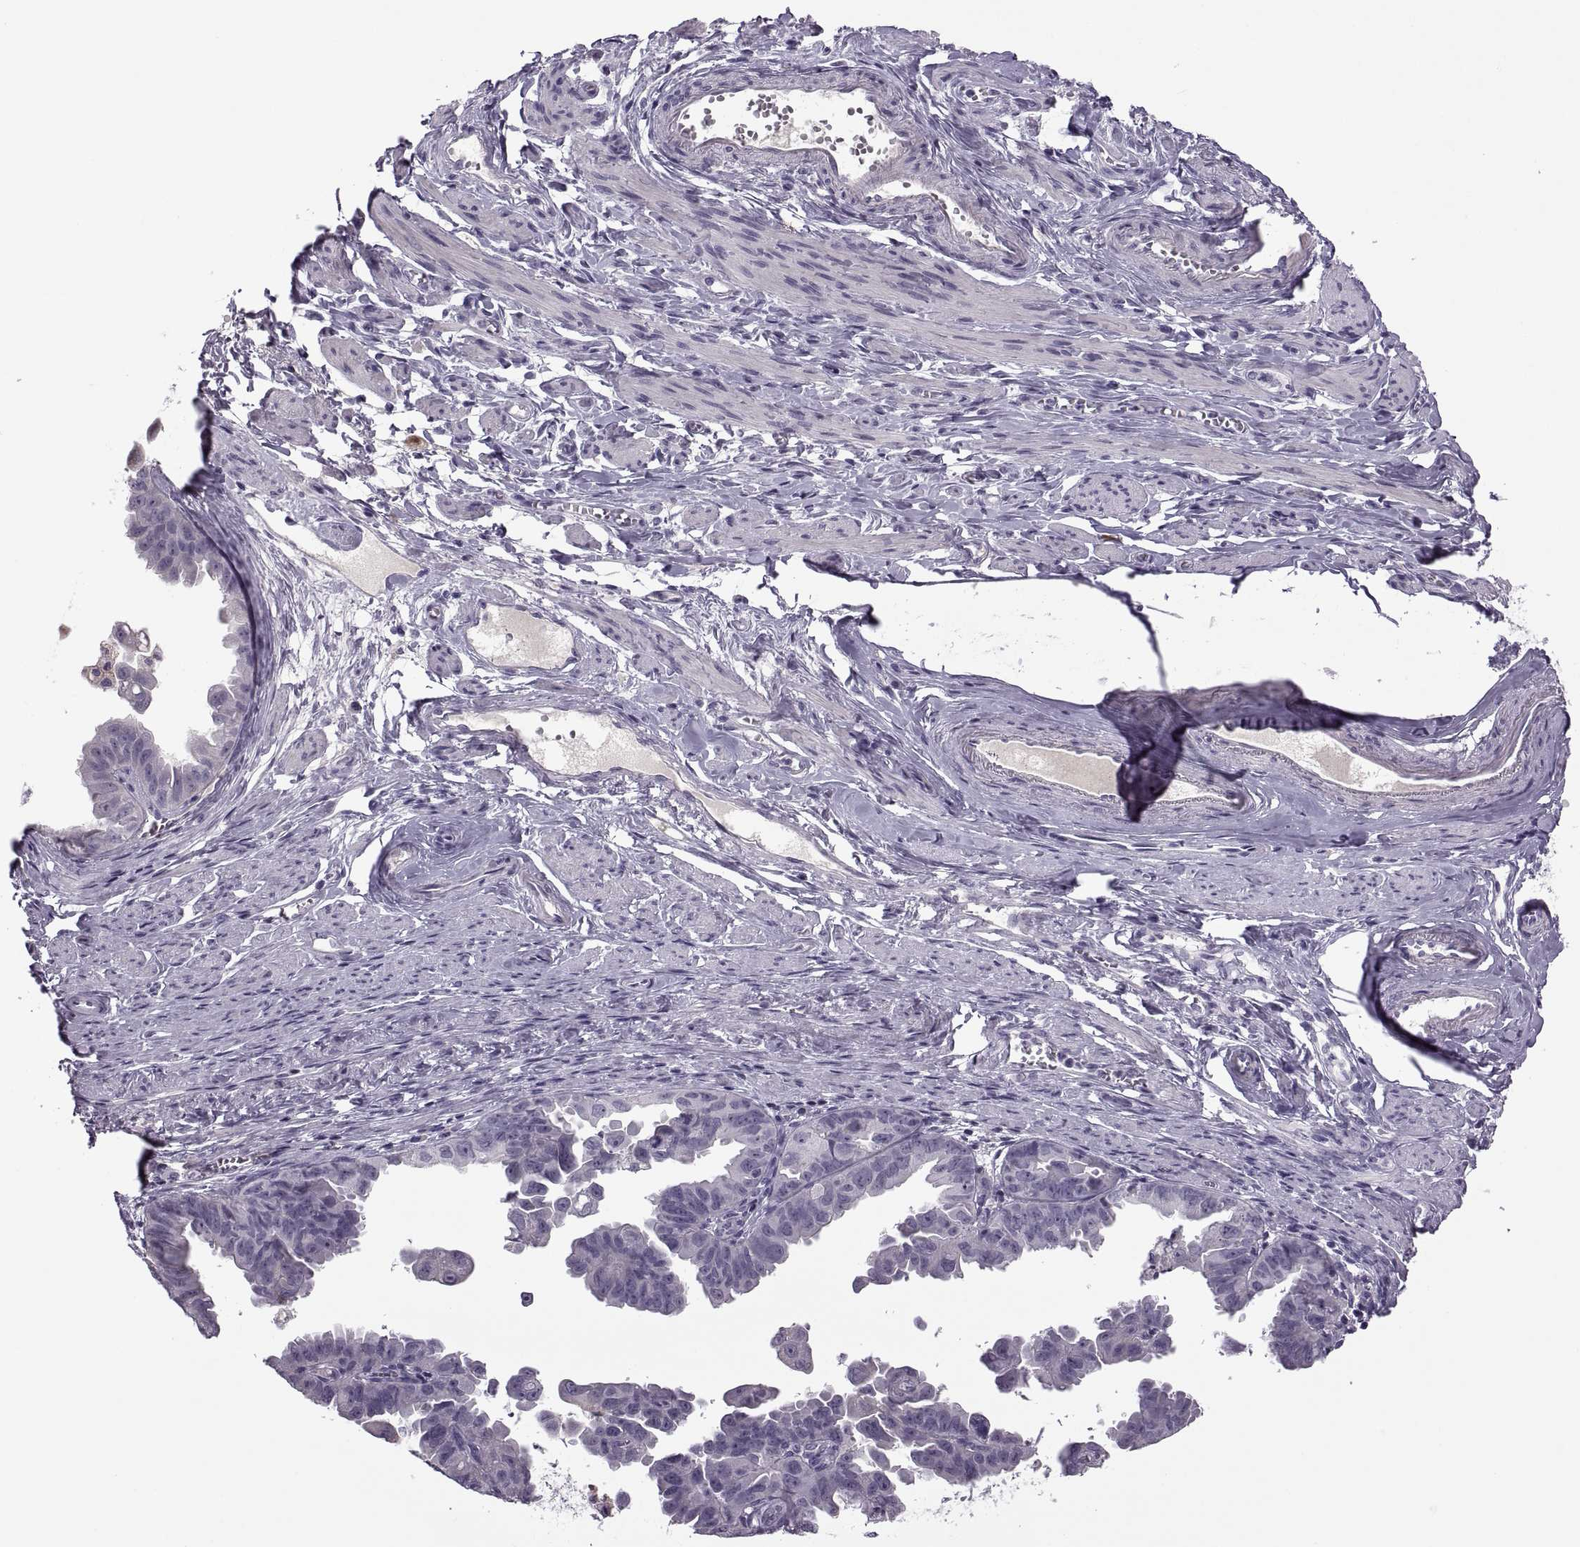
{"staining": {"intensity": "negative", "quantity": "none", "location": "none"}, "tissue": "ovarian cancer", "cell_type": "Tumor cells", "image_type": "cancer", "snomed": [{"axis": "morphology", "description": "Carcinoma, endometroid"}, {"axis": "topography", "description": "Ovary"}], "caption": "A micrograph of endometroid carcinoma (ovarian) stained for a protein exhibits no brown staining in tumor cells.", "gene": "RSPH6A", "patient": {"sex": "female", "age": 85}}